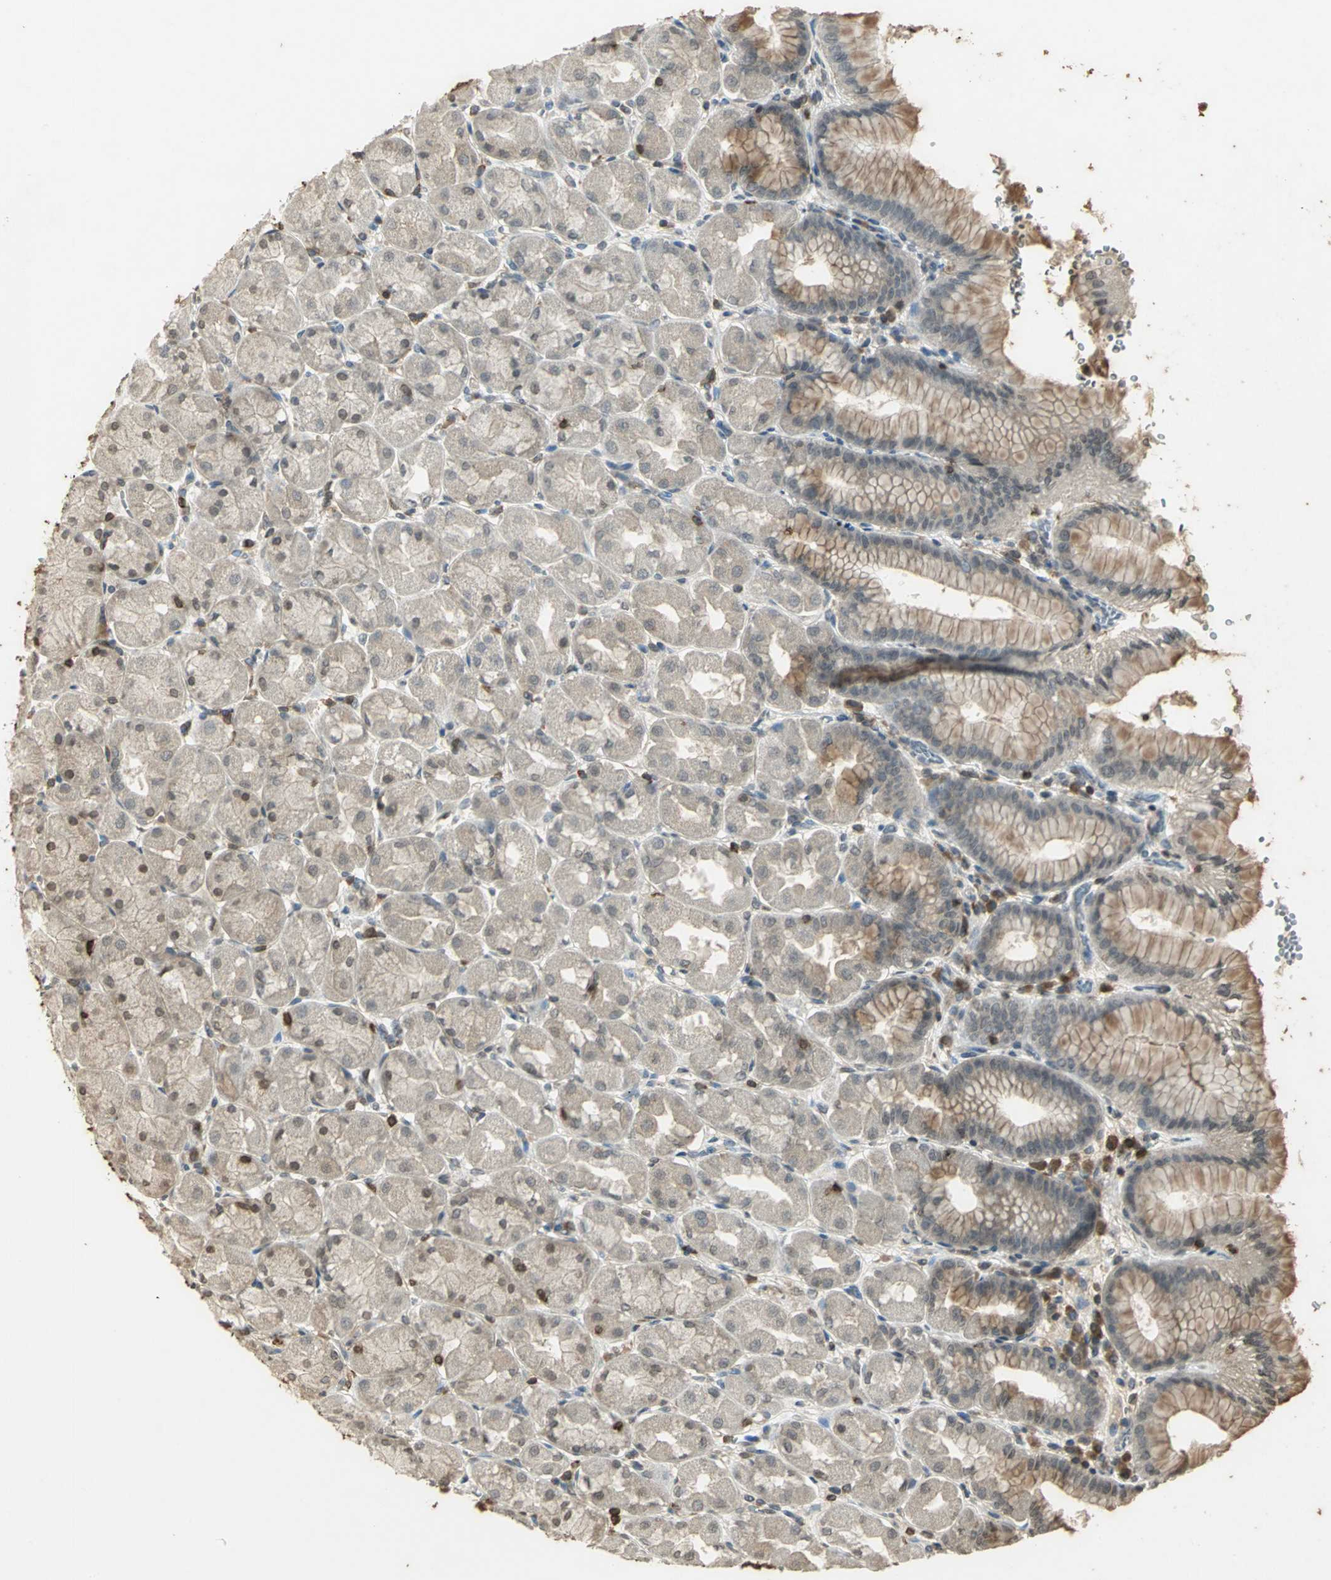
{"staining": {"intensity": "weak", "quantity": "25%-75%", "location": "cytoplasmic/membranous"}, "tissue": "stomach", "cell_type": "Glandular cells", "image_type": "normal", "snomed": [{"axis": "morphology", "description": "Normal tissue, NOS"}, {"axis": "topography", "description": "Stomach, upper"}], "caption": "Weak cytoplasmic/membranous expression for a protein is seen in about 25%-75% of glandular cells of unremarkable stomach using immunohistochemistry.", "gene": "IL16", "patient": {"sex": "female", "age": 56}}